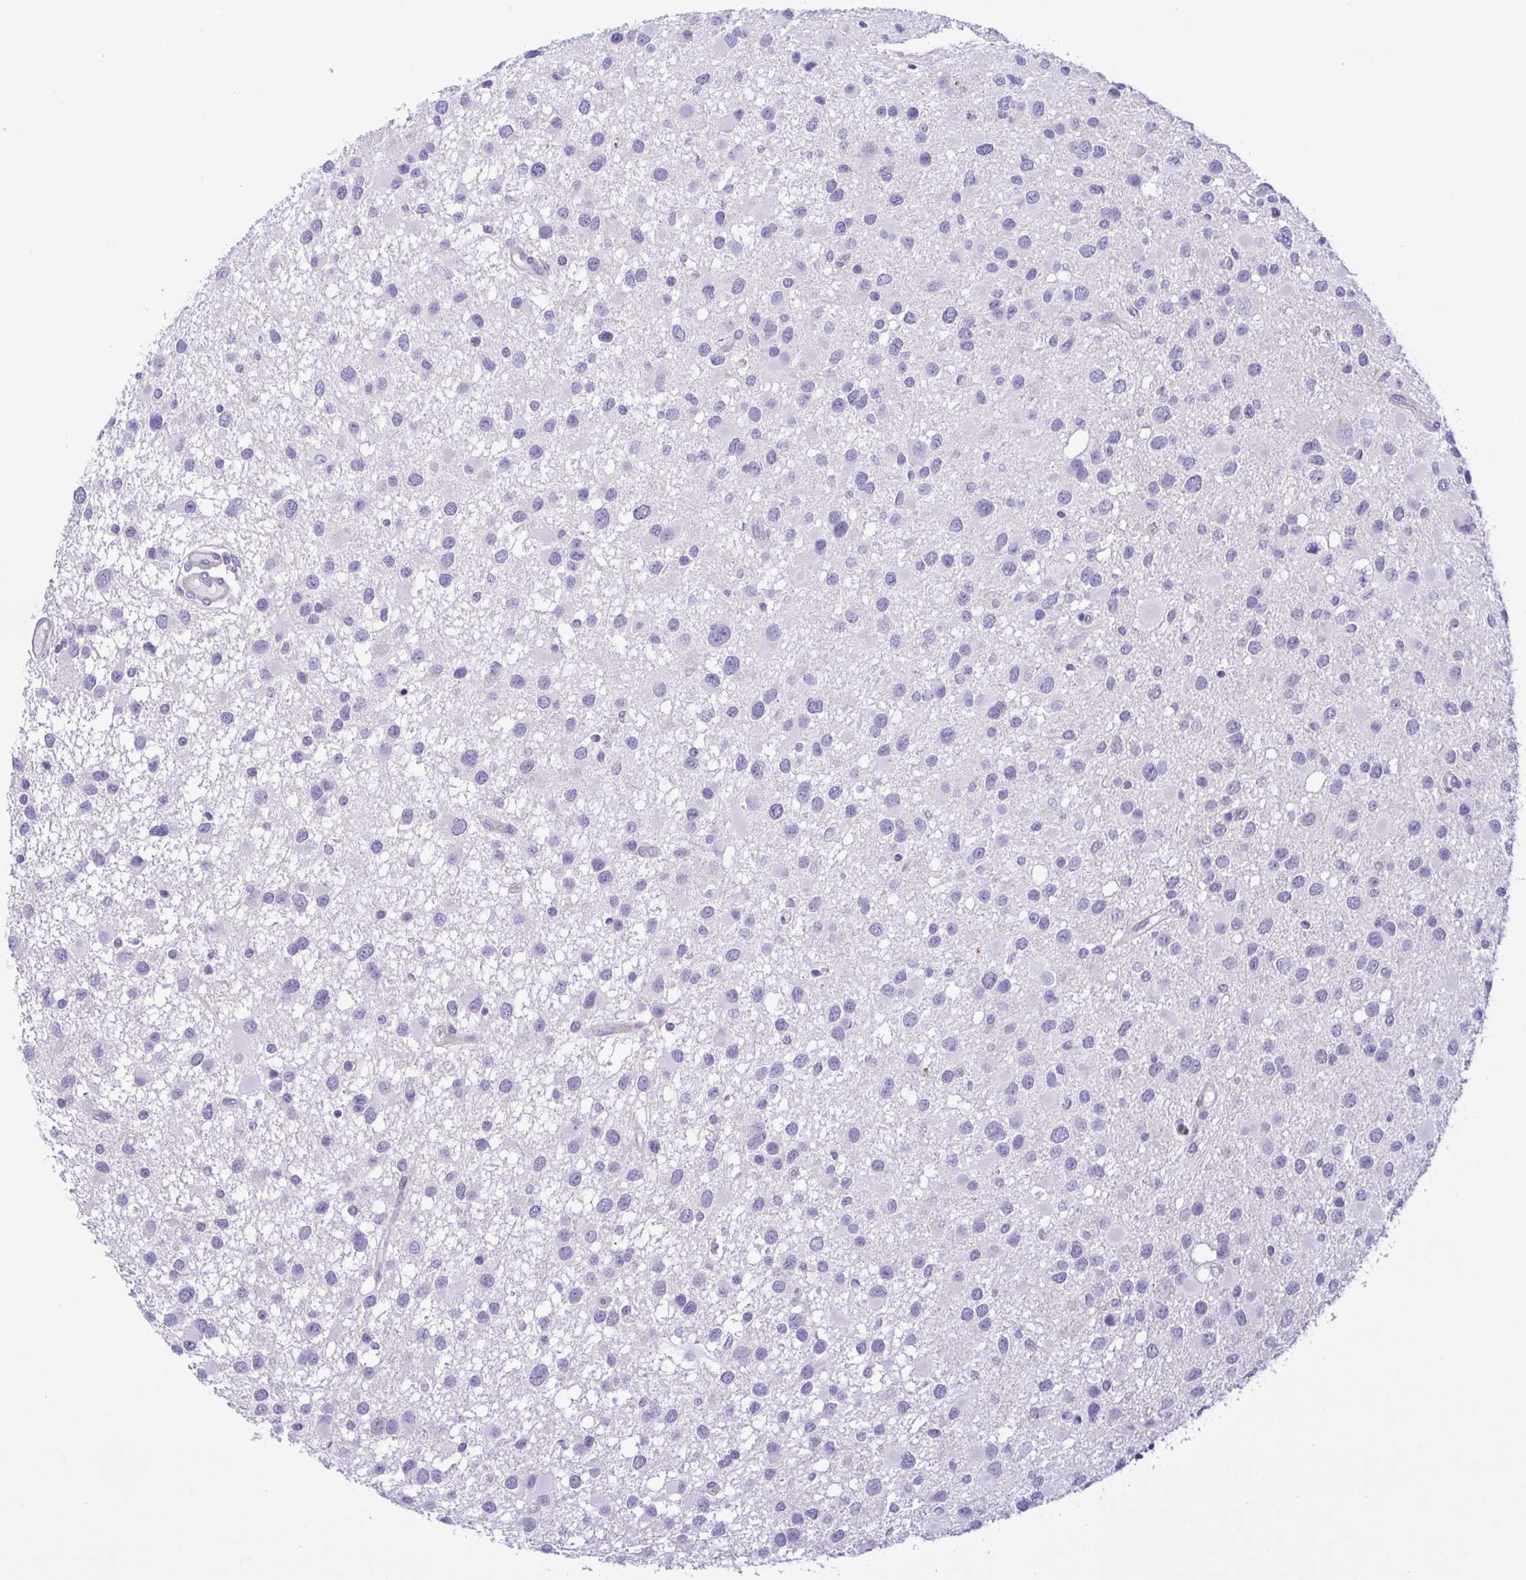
{"staining": {"intensity": "negative", "quantity": "none", "location": "none"}, "tissue": "glioma", "cell_type": "Tumor cells", "image_type": "cancer", "snomed": [{"axis": "morphology", "description": "Glioma, malignant, Low grade"}, {"axis": "topography", "description": "Brain"}], "caption": "IHC of human glioma exhibits no staining in tumor cells.", "gene": "GPR182", "patient": {"sex": "female", "age": 32}}